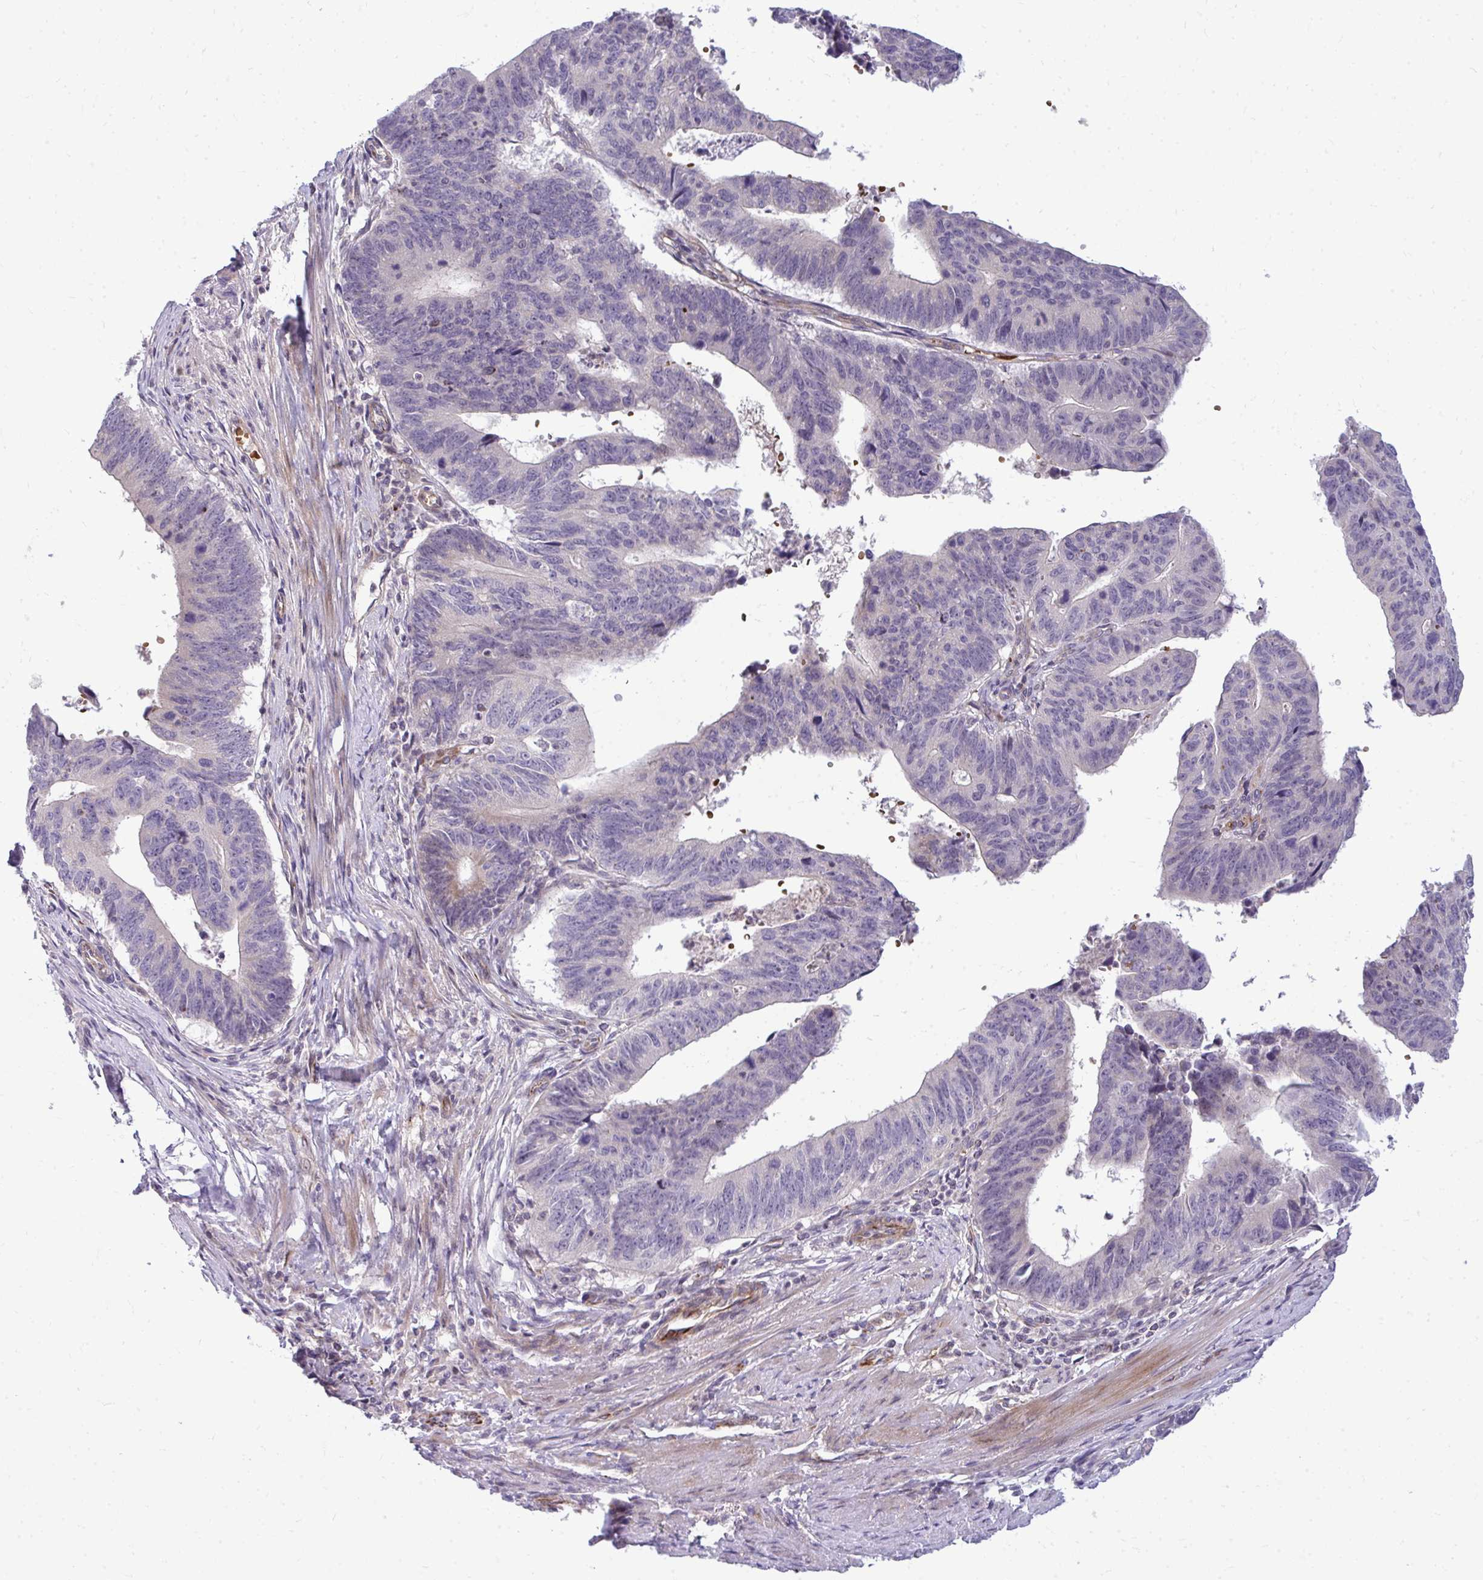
{"staining": {"intensity": "negative", "quantity": "none", "location": "none"}, "tissue": "stomach cancer", "cell_type": "Tumor cells", "image_type": "cancer", "snomed": [{"axis": "morphology", "description": "Adenocarcinoma, NOS"}, {"axis": "topography", "description": "Stomach"}], "caption": "A micrograph of stomach adenocarcinoma stained for a protein exhibits no brown staining in tumor cells. (DAB (3,3'-diaminobenzidine) IHC, high magnification).", "gene": "SLC14A1", "patient": {"sex": "male", "age": 59}}